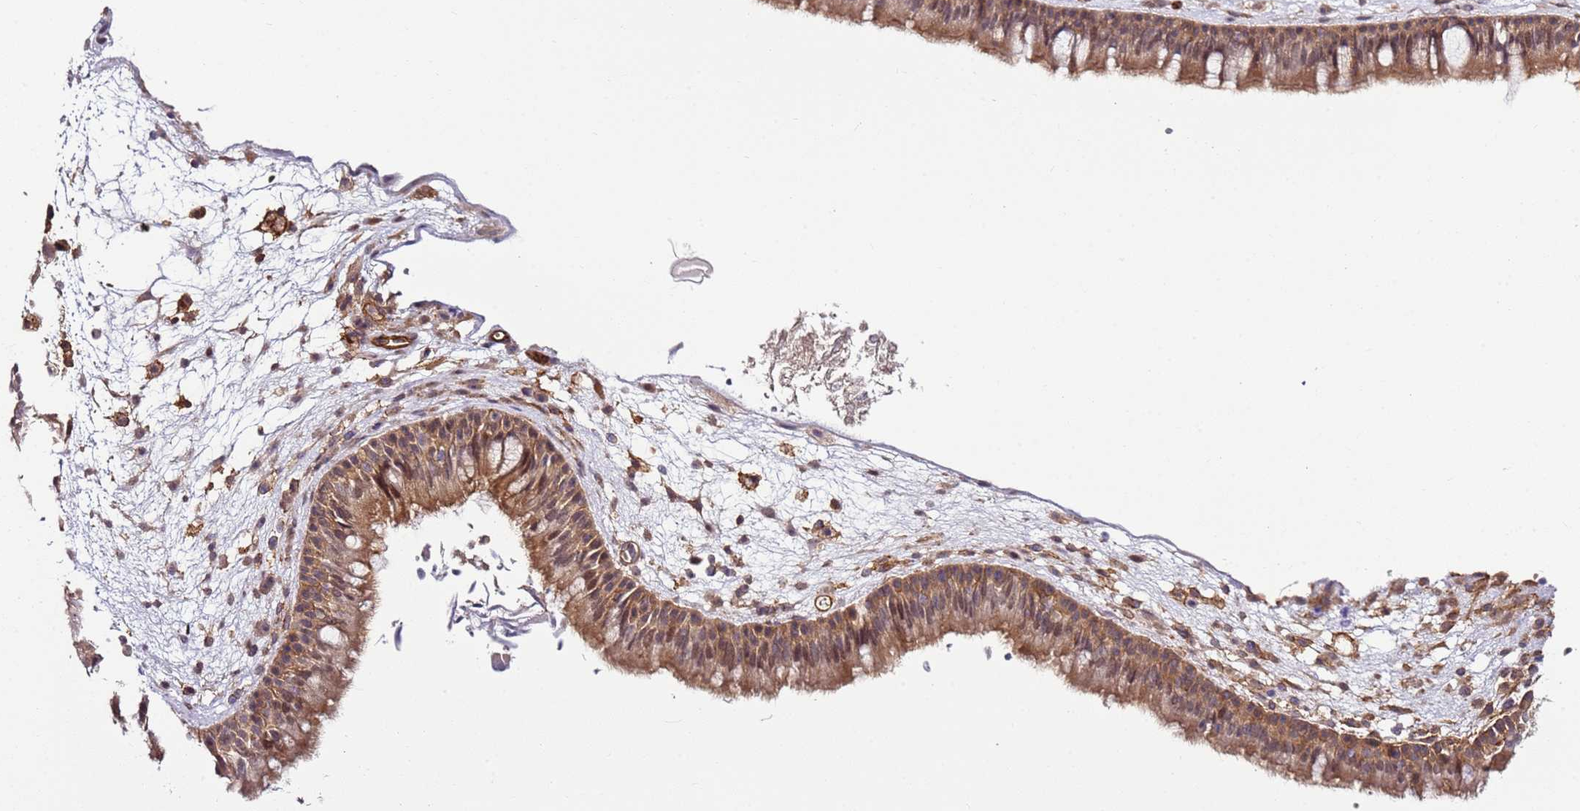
{"staining": {"intensity": "moderate", "quantity": ">75%", "location": "cytoplasmic/membranous"}, "tissue": "nasopharynx", "cell_type": "Respiratory epithelial cells", "image_type": "normal", "snomed": [{"axis": "morphology", "description": "Normal tissue, NOS"}, {"axis": "morphology", "description": "Inflammation, NOS"}, {"axis": "morphology", "description": "Malignant melanoma, Metastatic site"}, {"axis": "topography", "description": "Nasopharynx"}], "caption": "High-magnification brightfield microscopy of benign nasopharynx stained with DAB (brown) and counterstained with hematoxylin (blue). respiratory epithelial cells exhibit moderate cytoplasmic/membranous positivity is appreciated in about>75% of cells.", "gene": "CCNYL1", "patient": {"sex": "male", "age": 70}}